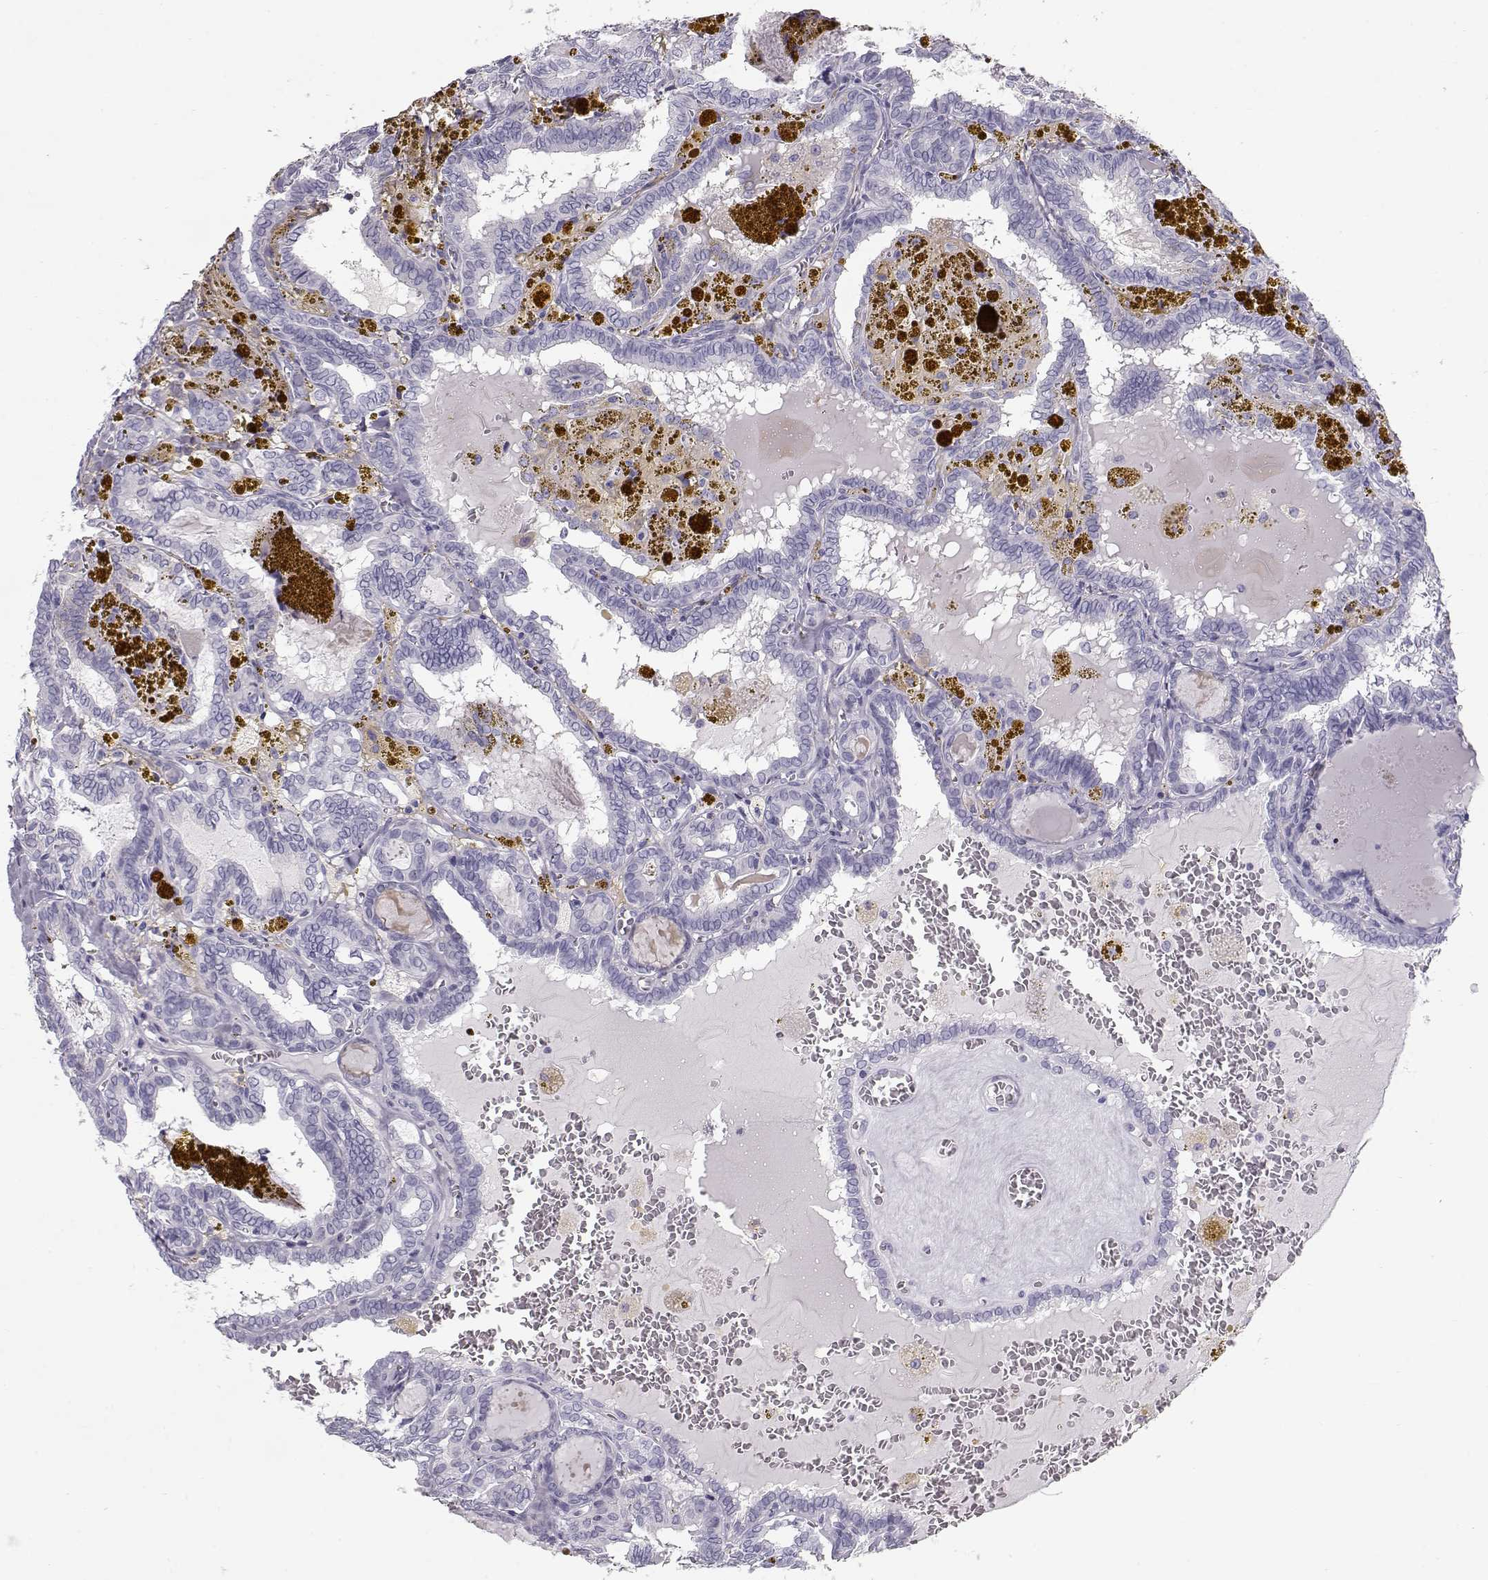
{"staining": {"intensity": "negative", "quantity": "none", "location": "none"}, "tissue": "thyroid cancer", "cell_type": "Tumor cells", "image_type": "cancer", "snomed": [{"axis": "morphology", "description": "Papillary adenocarcinoma, NOS"}, {"axis": "topography", "description": "Thyroid gland"}], "caption": "Tumor cells show no significant expression in thyroid cancer.", "gene": "SLITRK3", "patient": {"sex": "female", "age": 39}}